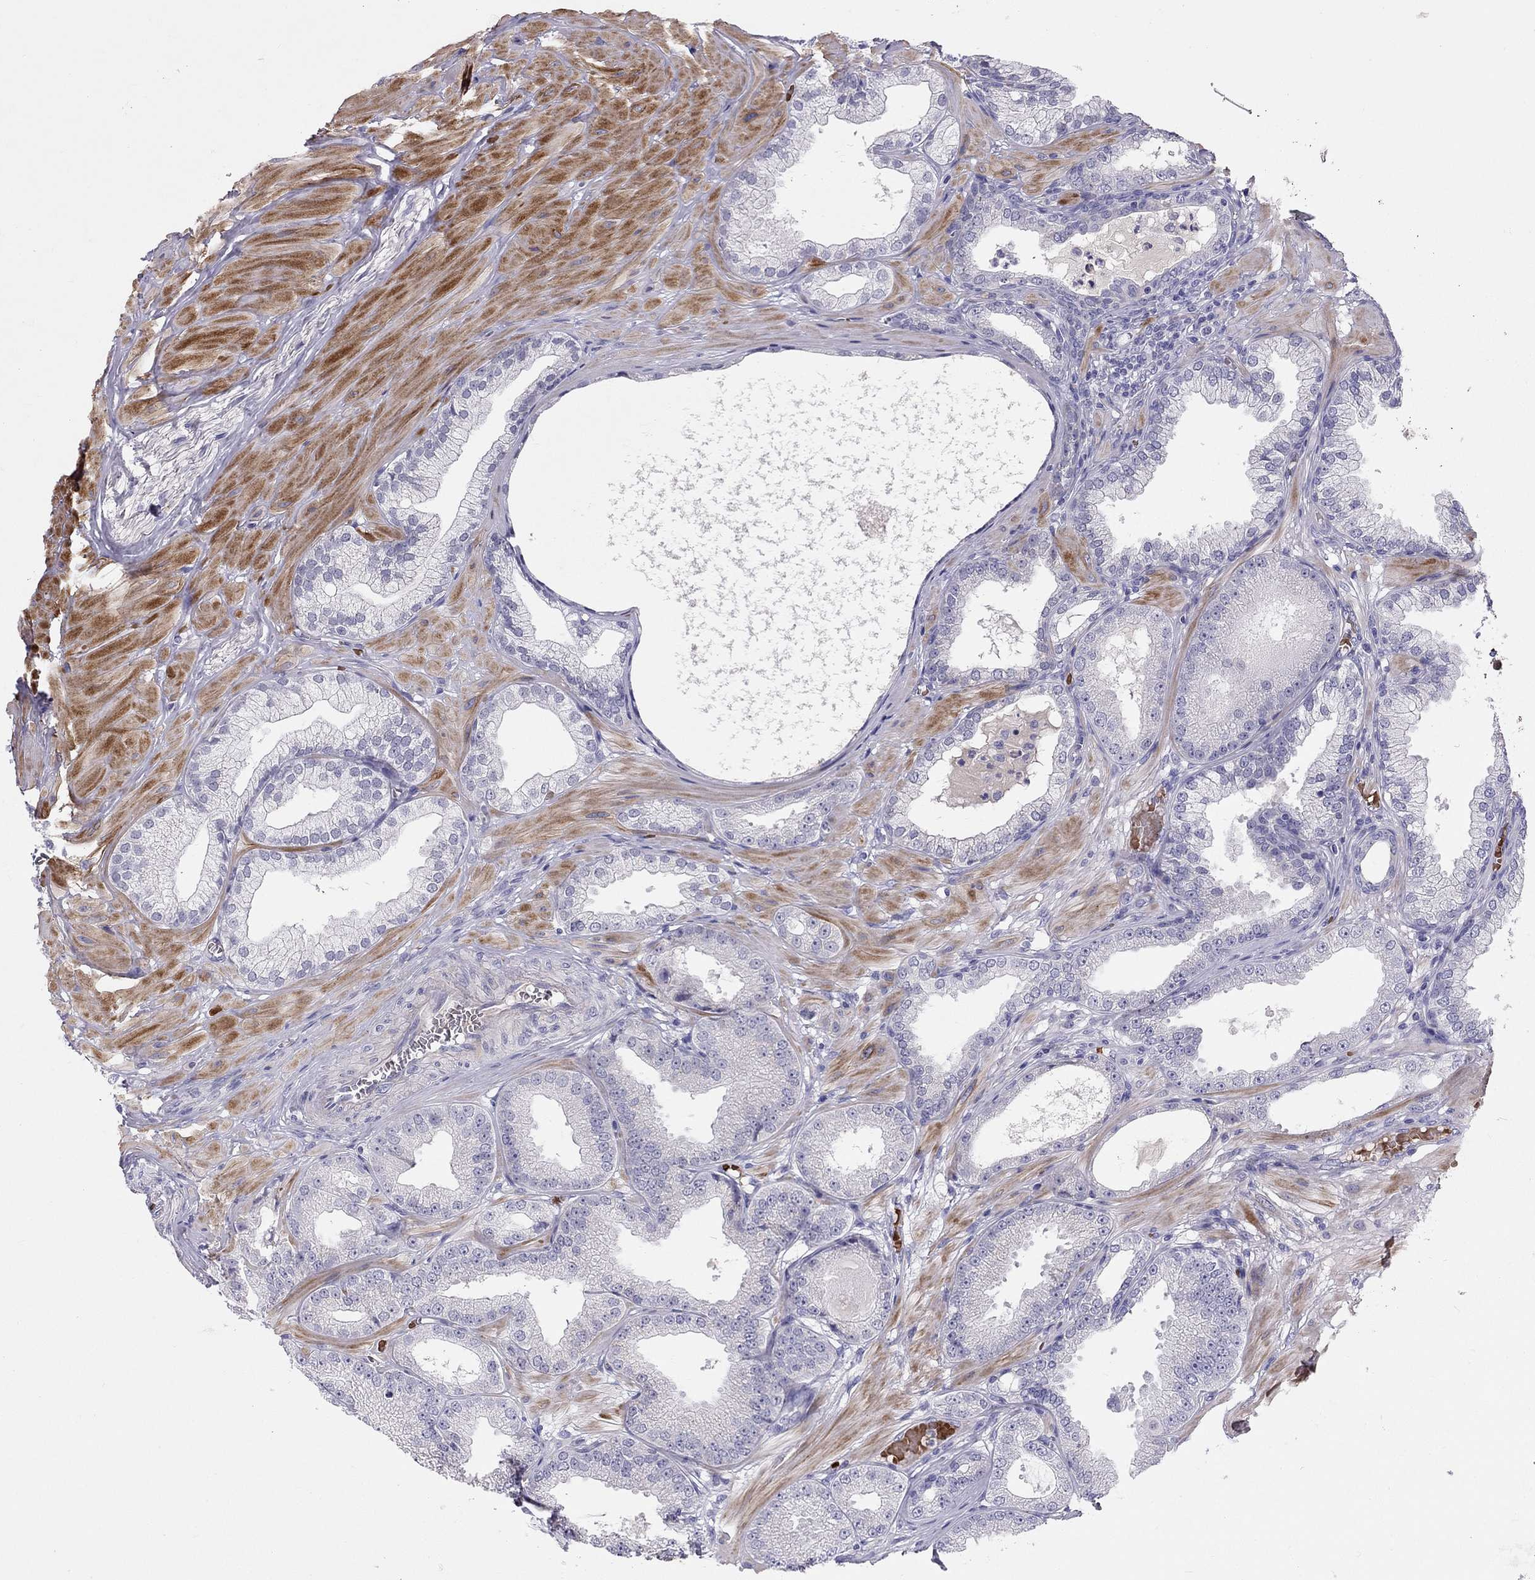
{"staining": {"intensity": "negative", "quantity": "none", "location": "none"}, "tissue": "prostate cancer", "cell_type": "Tumor cells", "image_type": "cancer", "snomed": [{"axis": "morphology", "description": "Adenocarcinoma, Low grade"}, {"axis": "topography", "description": "Prostate"}], "caption": "IHC photomicrograph of prostate low-grade adenocarcinoma stained for a protein (brown), which shows no expression in tumor cells. (Brightfield microscopy of DAB IHC at high magnification).", "gene": "FRMD1", "patient": {"sex": "male", "age": 55}}